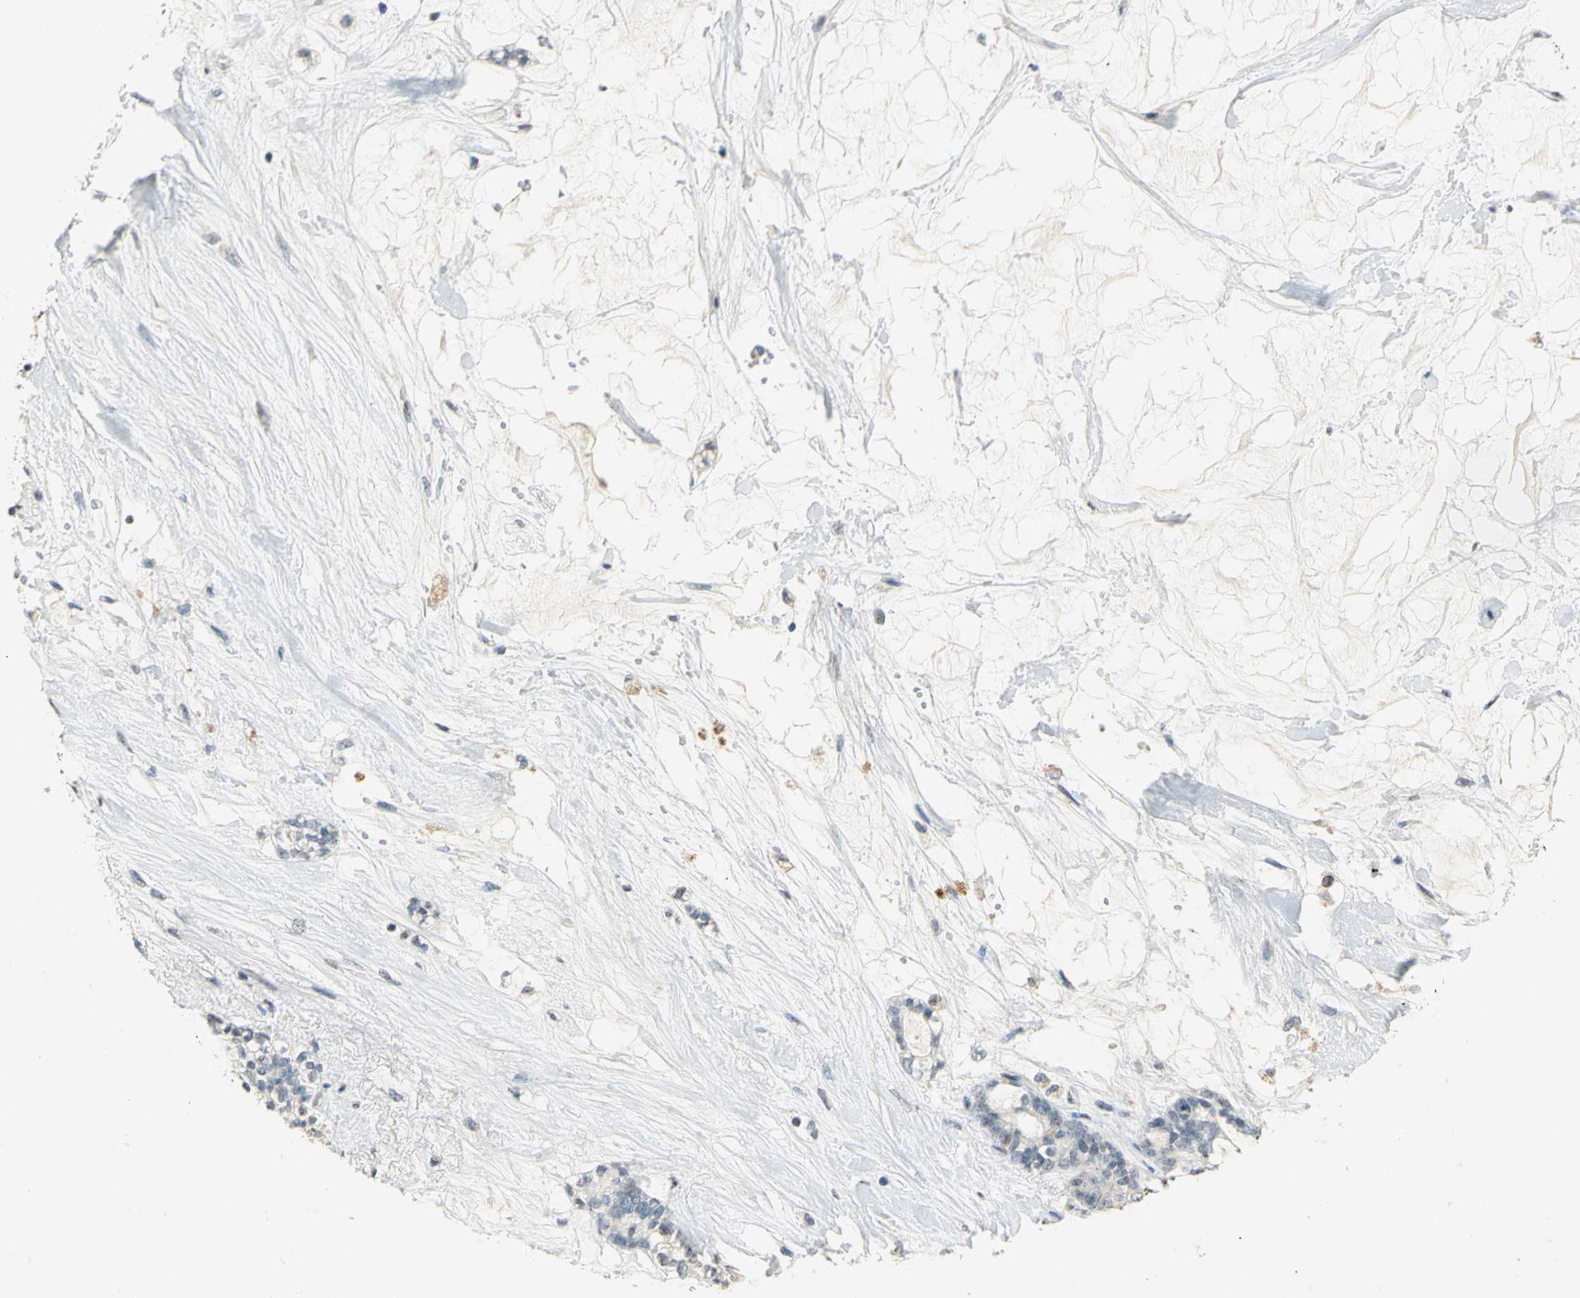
{"staining": {"intensity": "negative", "quantity": "none", "location": "none"}, "tissue": "pancreatic cancer", "cell_type": "Tumor cells", "image_type": "cancer", "snomed": [{"axis": "morphology", "description": "Adenocarcinoma, NOS"}, {"axis": "topography", "description": "Pancreas"}], "caption": "This is a micrograph of IHC staining of pancreatic cancer (adenocarcinoma), which shows no positivity in tumor cells.", "gene": "DNAJB6", "patient": {"sex": "female", "age": 73}}